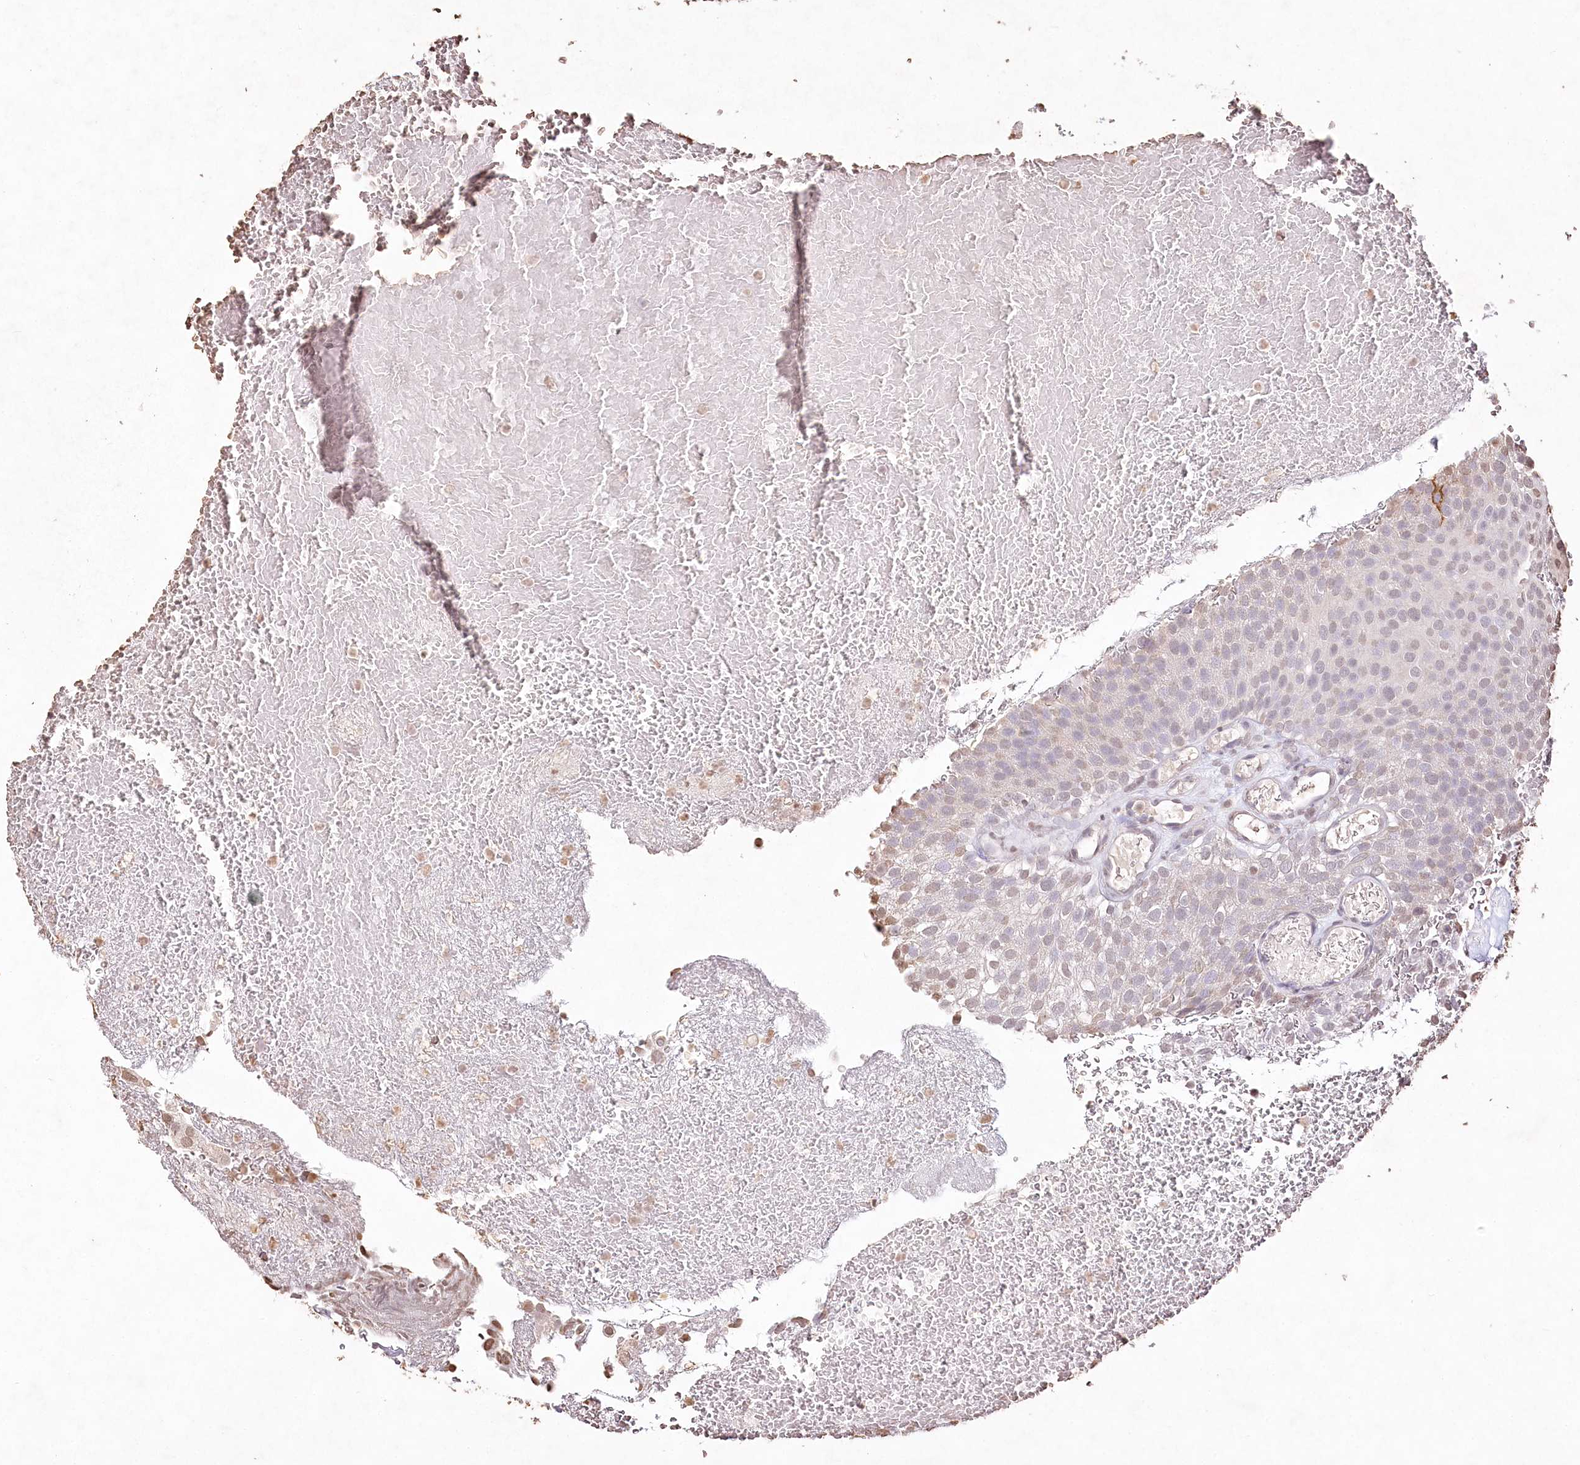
{"staining": {"intensity": "moderate", "quantity": "25%-75%", "location": "nuclear"}, "tissue": "urothelial cancer", "cell_type": "Tumor cells", "image_type": "cancer", "snomed": [{"axis": "morphology", "description": "Urothelial carcinoma, Low grade"}, {"axis": "topography", "description": "Urinary bladder"}], "caption": "Urothelial cancer stained with DAB (3,3'-diaminobenzidine) immunohistochemistry (IHC) displays medium levels of moderate nuclear expression in approximately 25%-75% of tumor cells. (DAB (3,3'-diaminobenzidine) IHC with brightfield microscopy, high magnification).", "gene": "DMXL1", "patient": {"sex": "male", "age": 78}}